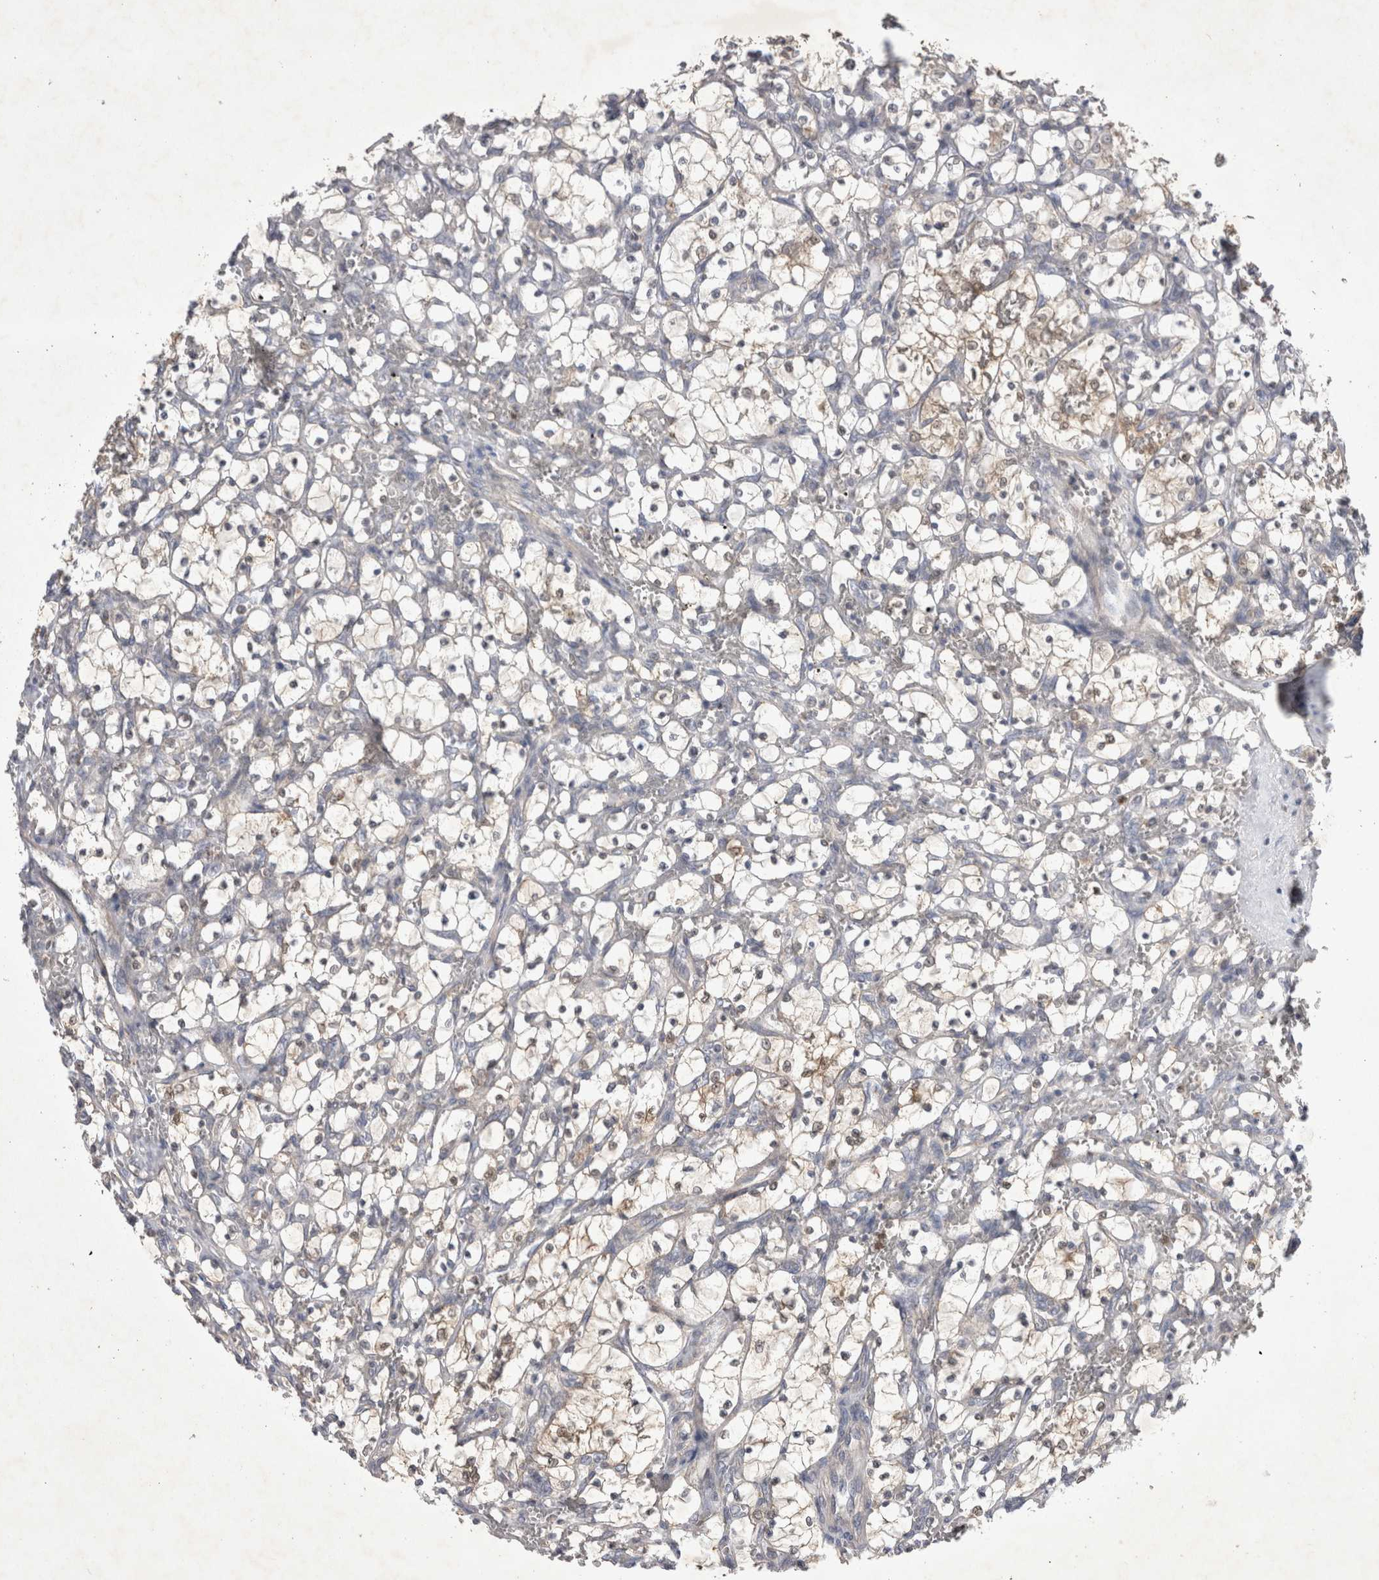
{"staining": {"intensity": "weak", "quantity": "25%-75%", "location": "cytoplasmic/membranous"}, "tissue": "renal cancer", "cell_type": "Tumor cells", "image_type": "cancer", "snomed": [{"axis": "morphology", "description": "Adenocarcinoma, NOS"}, {"axis": "topography", "description": "Kidney"}], "caption": "DAB (3,3'-diaminobenzidine) immunohistochemical staining of human renal cancer demonstrates weak cytoplasmic/membranous protein positivity in approximately 25%-75% of tumor cells.", "gene": "SRD5A3", "patient": {"sex": "female", "age": 69}}